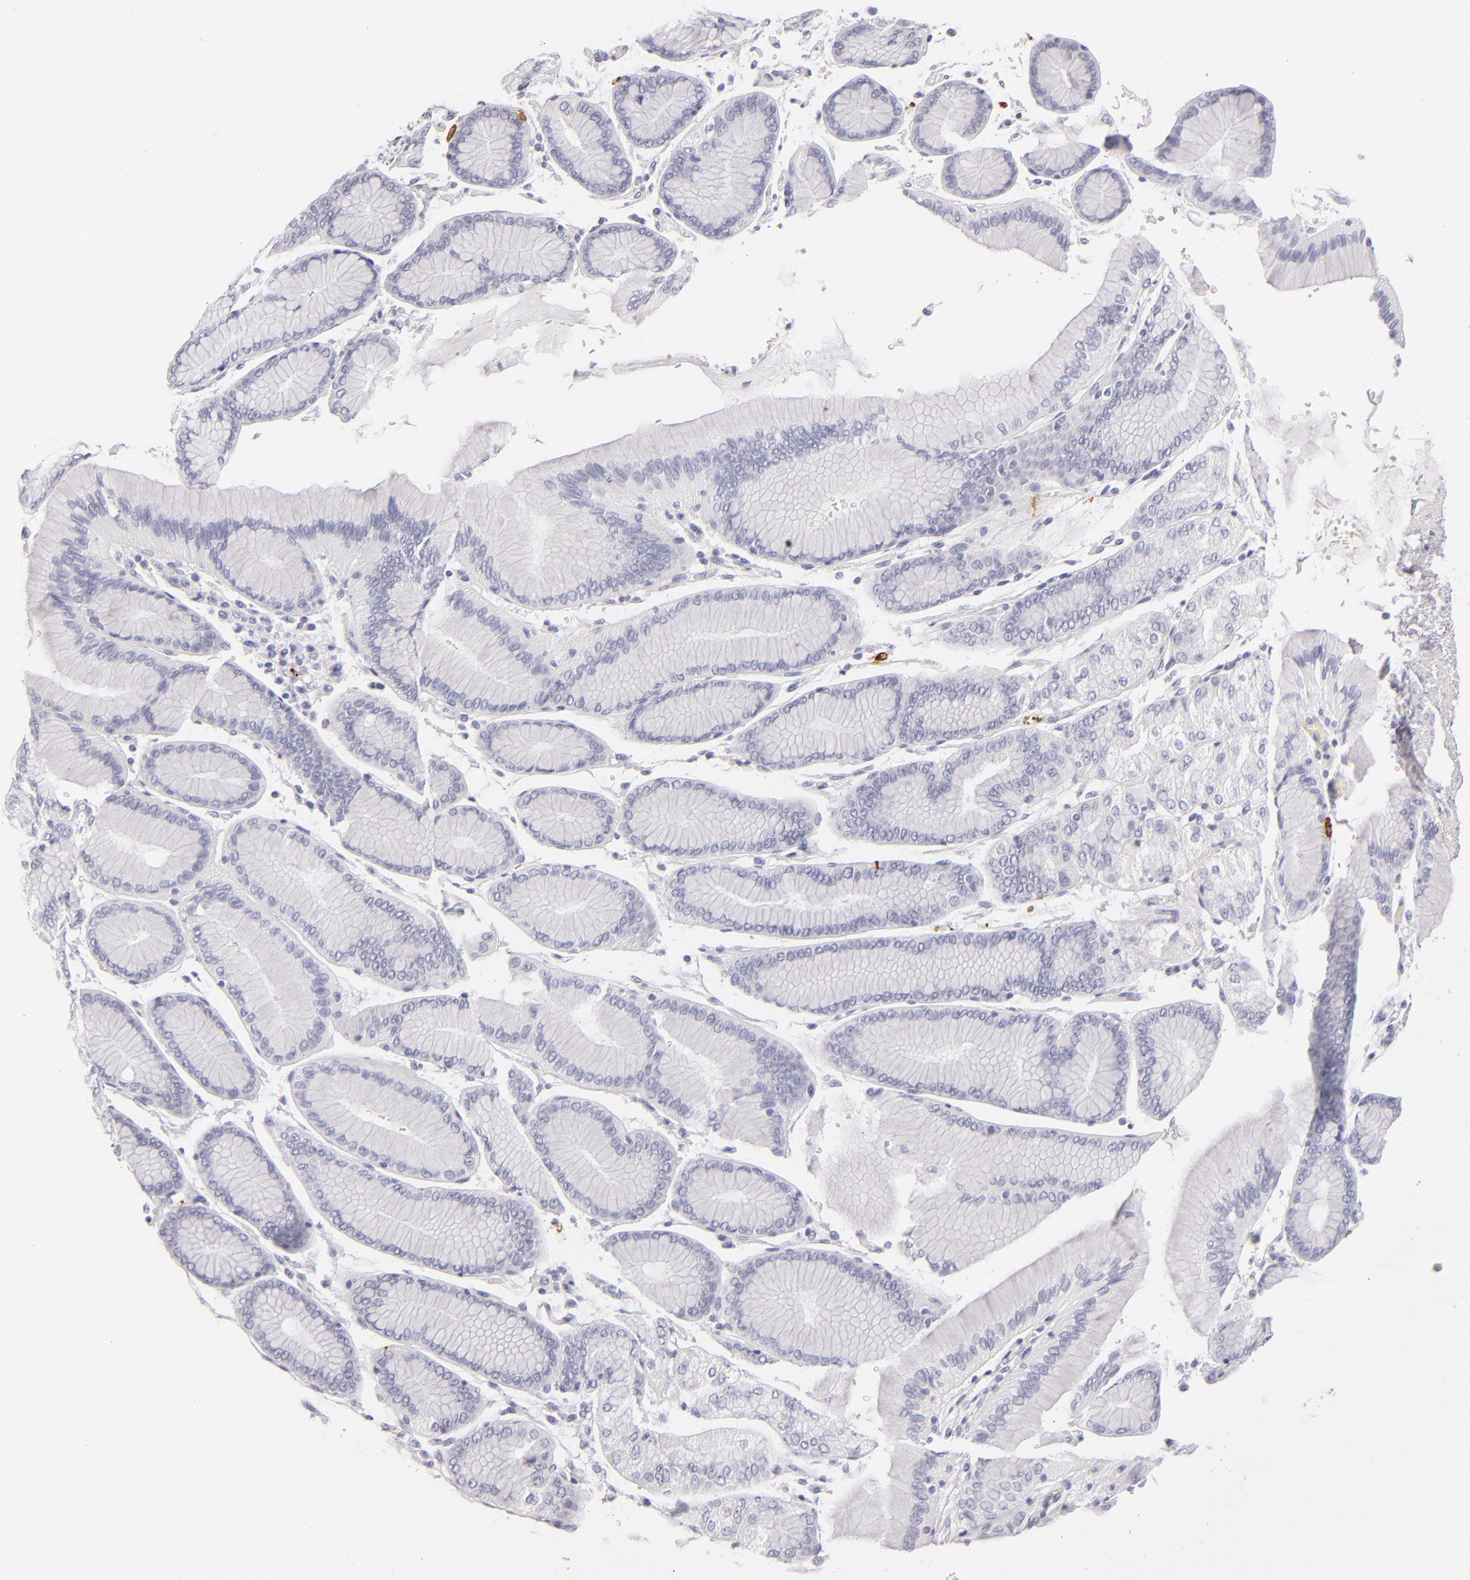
{"staining": {"intensity": "negative", "quantity": "none", "location": "none"}, "tissue": "stomach cancer", "cell_type": "Tumor cells", "image_type": "cancer", "snomed": [{"axis": "morphology", "description": "Adenocarcinoma, NOS"}, {"axis": "topography", "description": "Stomach, upper"}], "caption": "IHC image of neoplastic tissue: human adenocarcinoma (stomach) stained with DAB demonstrates no significant protein staining in tumor cells.", "gene": "CD207", "patient": {"sex": "female", "age": 50}}